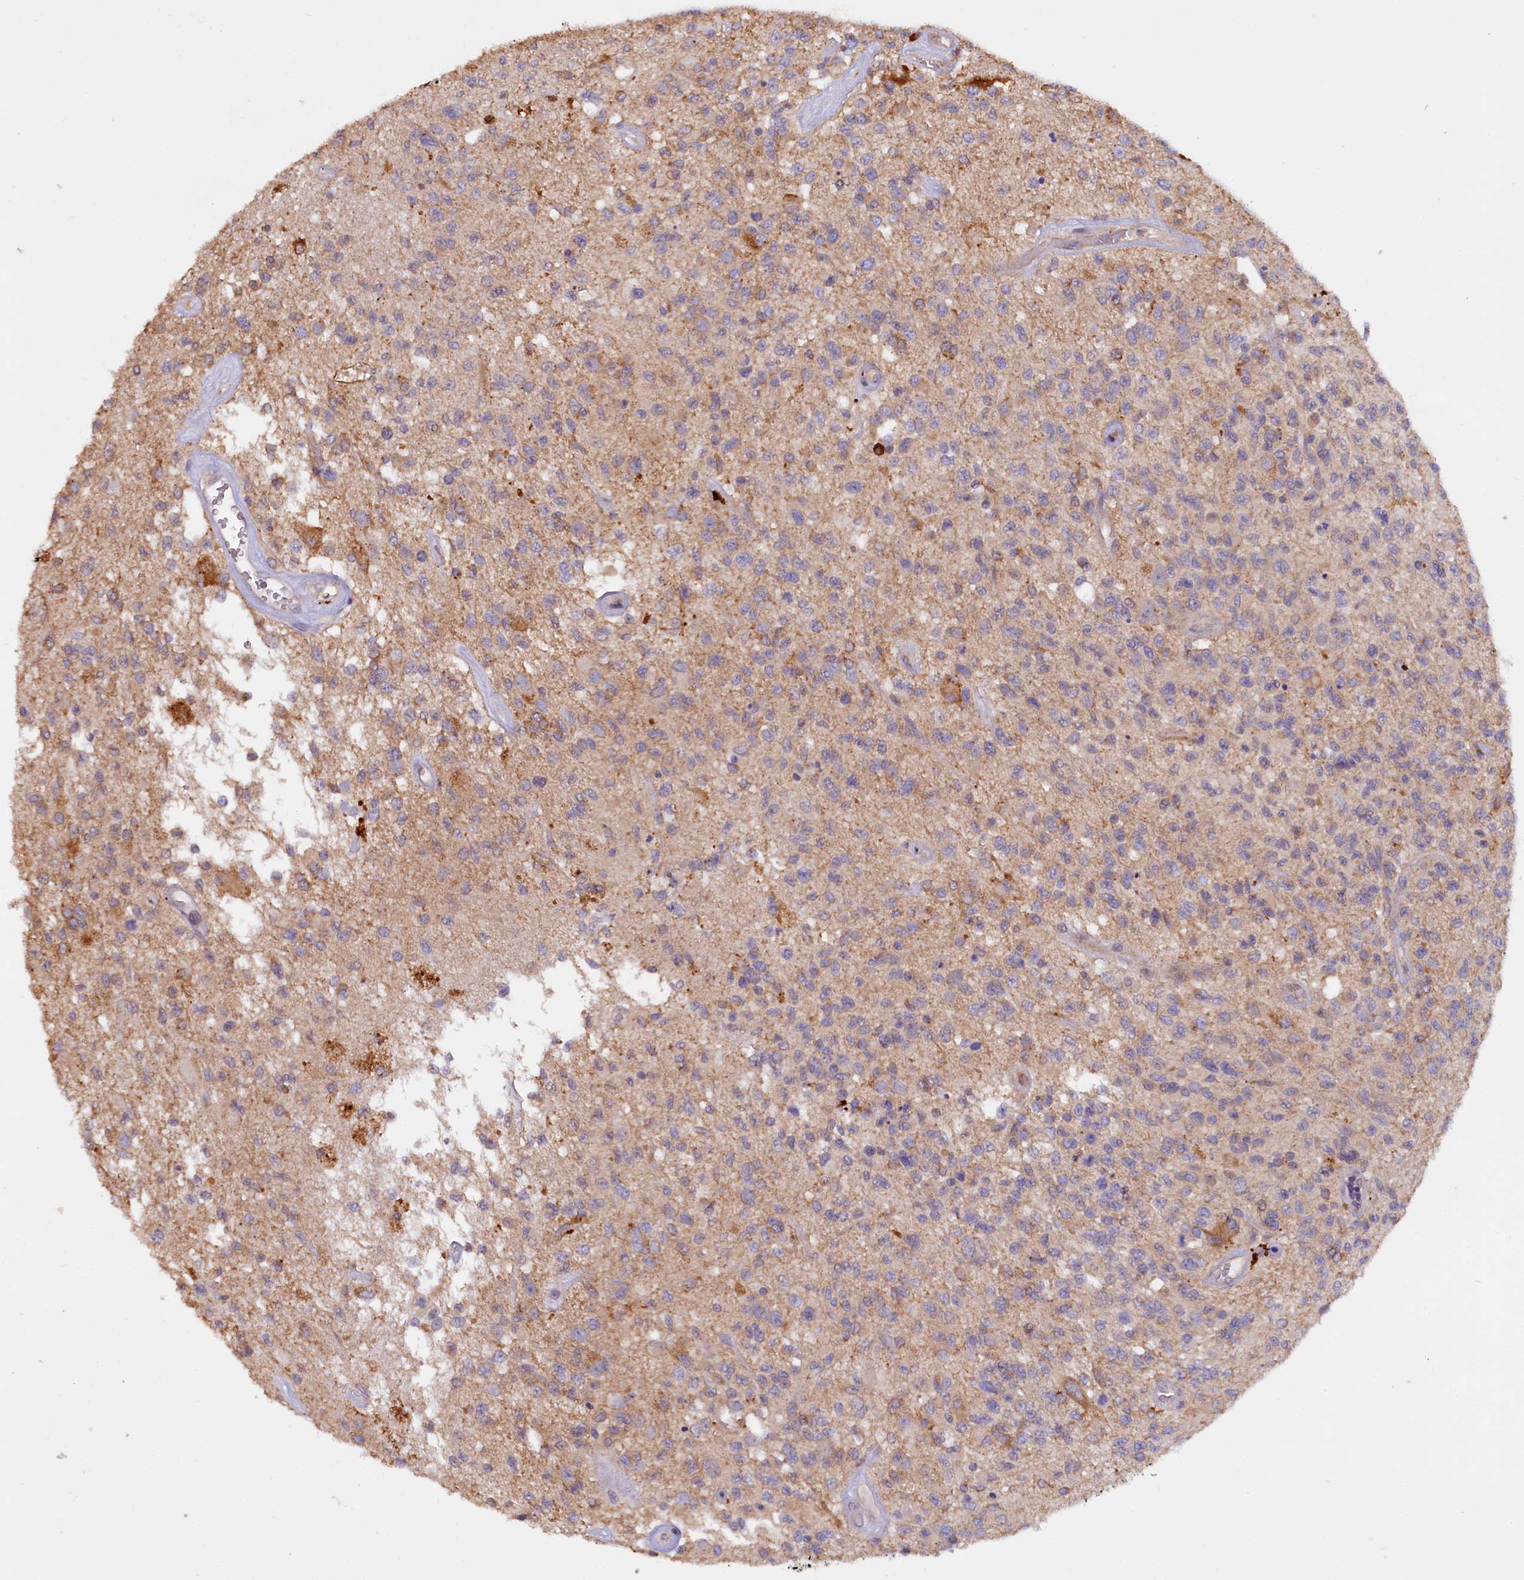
{"staining": {"intensity": "negative", "quantity": "none", "location": "none"}, "tissue": "glioma", "cell_type": "Tumor cells", "image_type": "cancer", "snomed": [{"axis": "morphology", "description": "Glioma, malignant, High grade"}, {"axis": "morphology", "description": "Glioblastoma, NOS"}, {"axis": "topography", "description": "Brain"}], "caption": "Immunohistochemical staining of human glioma demonstrates no significant positivity in tumor cells. (DAB (3,3'-diaminobenzidine) immunohistochemistry (IHC) visualized using brightfield microscopy, high magnification).", "gene": "ETFBKMT", "patient": {"sex": "male", "age": 60}}